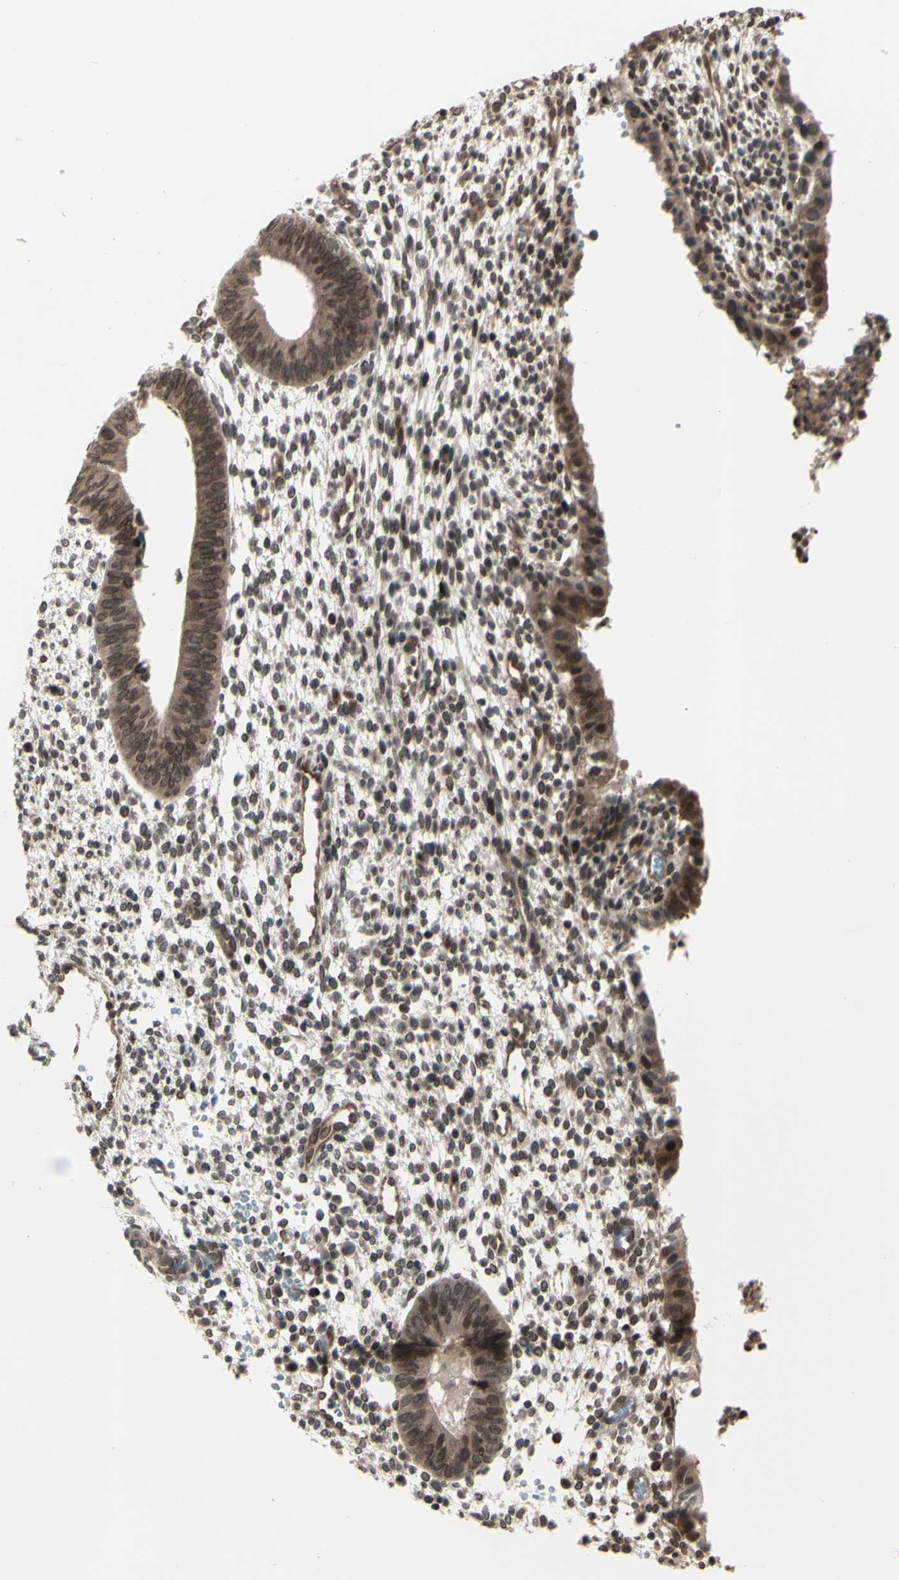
{"staining": {"intensity": "moderate", "quantity": "25%-75%", "location": "nuclear"}, "tissue": "endometrium", "cell_type": "Cells in endometrial stroma", "image_type": "normal", "snomed": [{"axis": "morphology", "description": "Normal tissue, NOS"}, {"axis": "topography", "description": "Endometrium"}], "caption": "Protein staining reveals moderate nuclear positivity in about 25%-75% of cells in endometrial stroma in normal endometrium. (IHC, brightfield microscopy, high magnification).", "gene": "MLF2", "patient": {"sex": "female", "age": 35}}